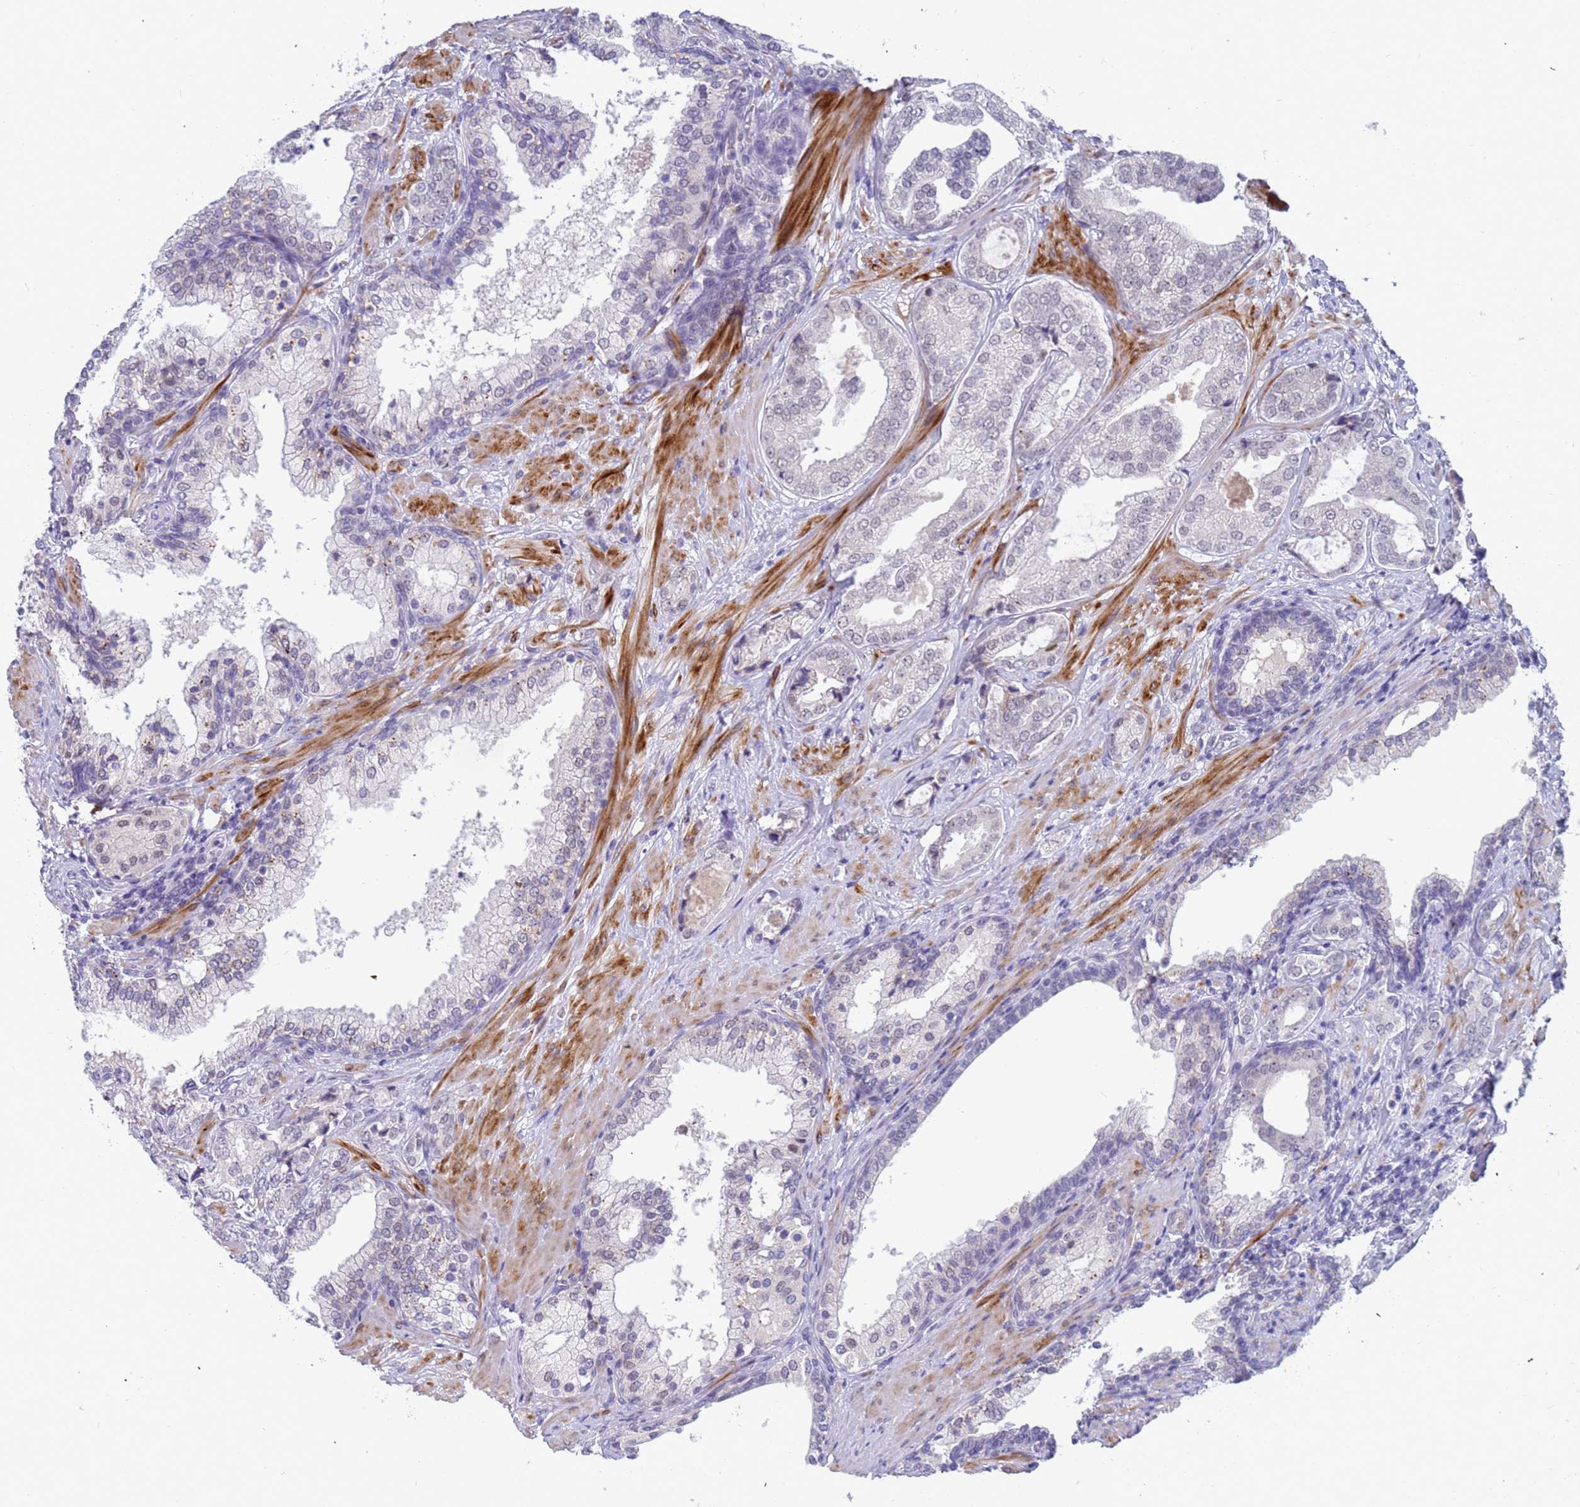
{"staining": {"intensity": "negative", "quantity": "none", "location": "none"}, "tissue": "prostate cancer", "cell_type": "Tumor cells", "image_type": "cancer", "snomed": [{"axis": "morphology", "description": "Adenocarcinoma, High grade"}, {"axis": "topography", "description": "Prostate"}], "caption": "A high-resolution image shows immunohistochemistry staining of high-grade adenocarcinoma (prostate), which shows no significant positivity in tumor cells.", "gene": "CXorf65", "patient": {"sex": "male", "age": 60}}